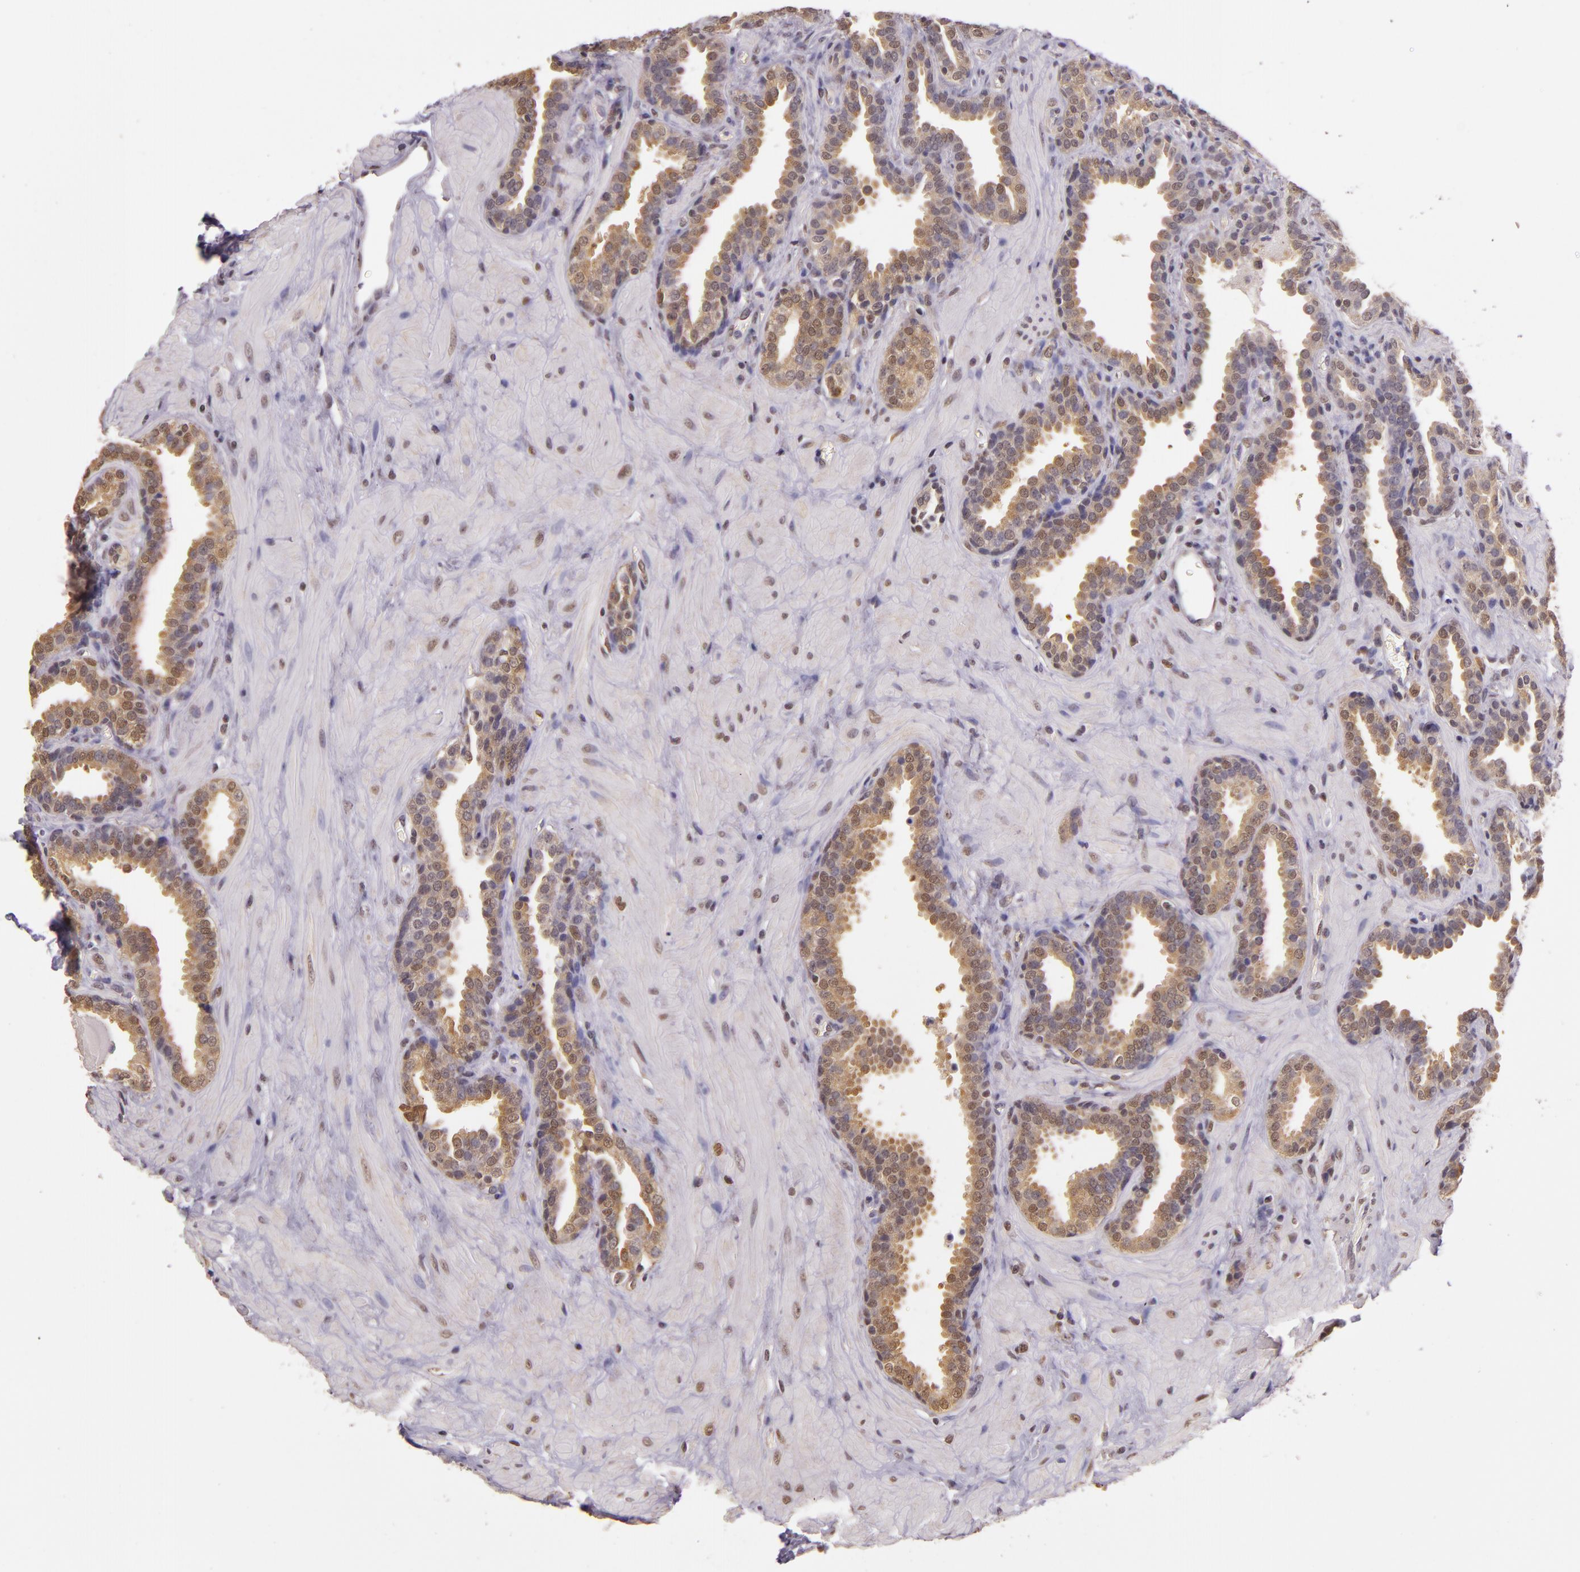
{"staining": {"intensity": "moderate", "quantity": ">75%", "location": "cytoplasmic/membranous,nuclear"}, "tissue": "prostate", "cell_type": "Glandular cells", "image_type": "normal", "snomed": [{"axis": "morphology", "description": "Normal tissue, NOS"}, {"axis": "topography", "description": "Prostate"}], "caption": "A histopathology image of human prostate stained for a protein reveals moderate cytoplasmic/membranous,nuclear brown staining in glandular cells.", "gene": "HSPA8", "patient": {"sex": "male", "age": 51}}